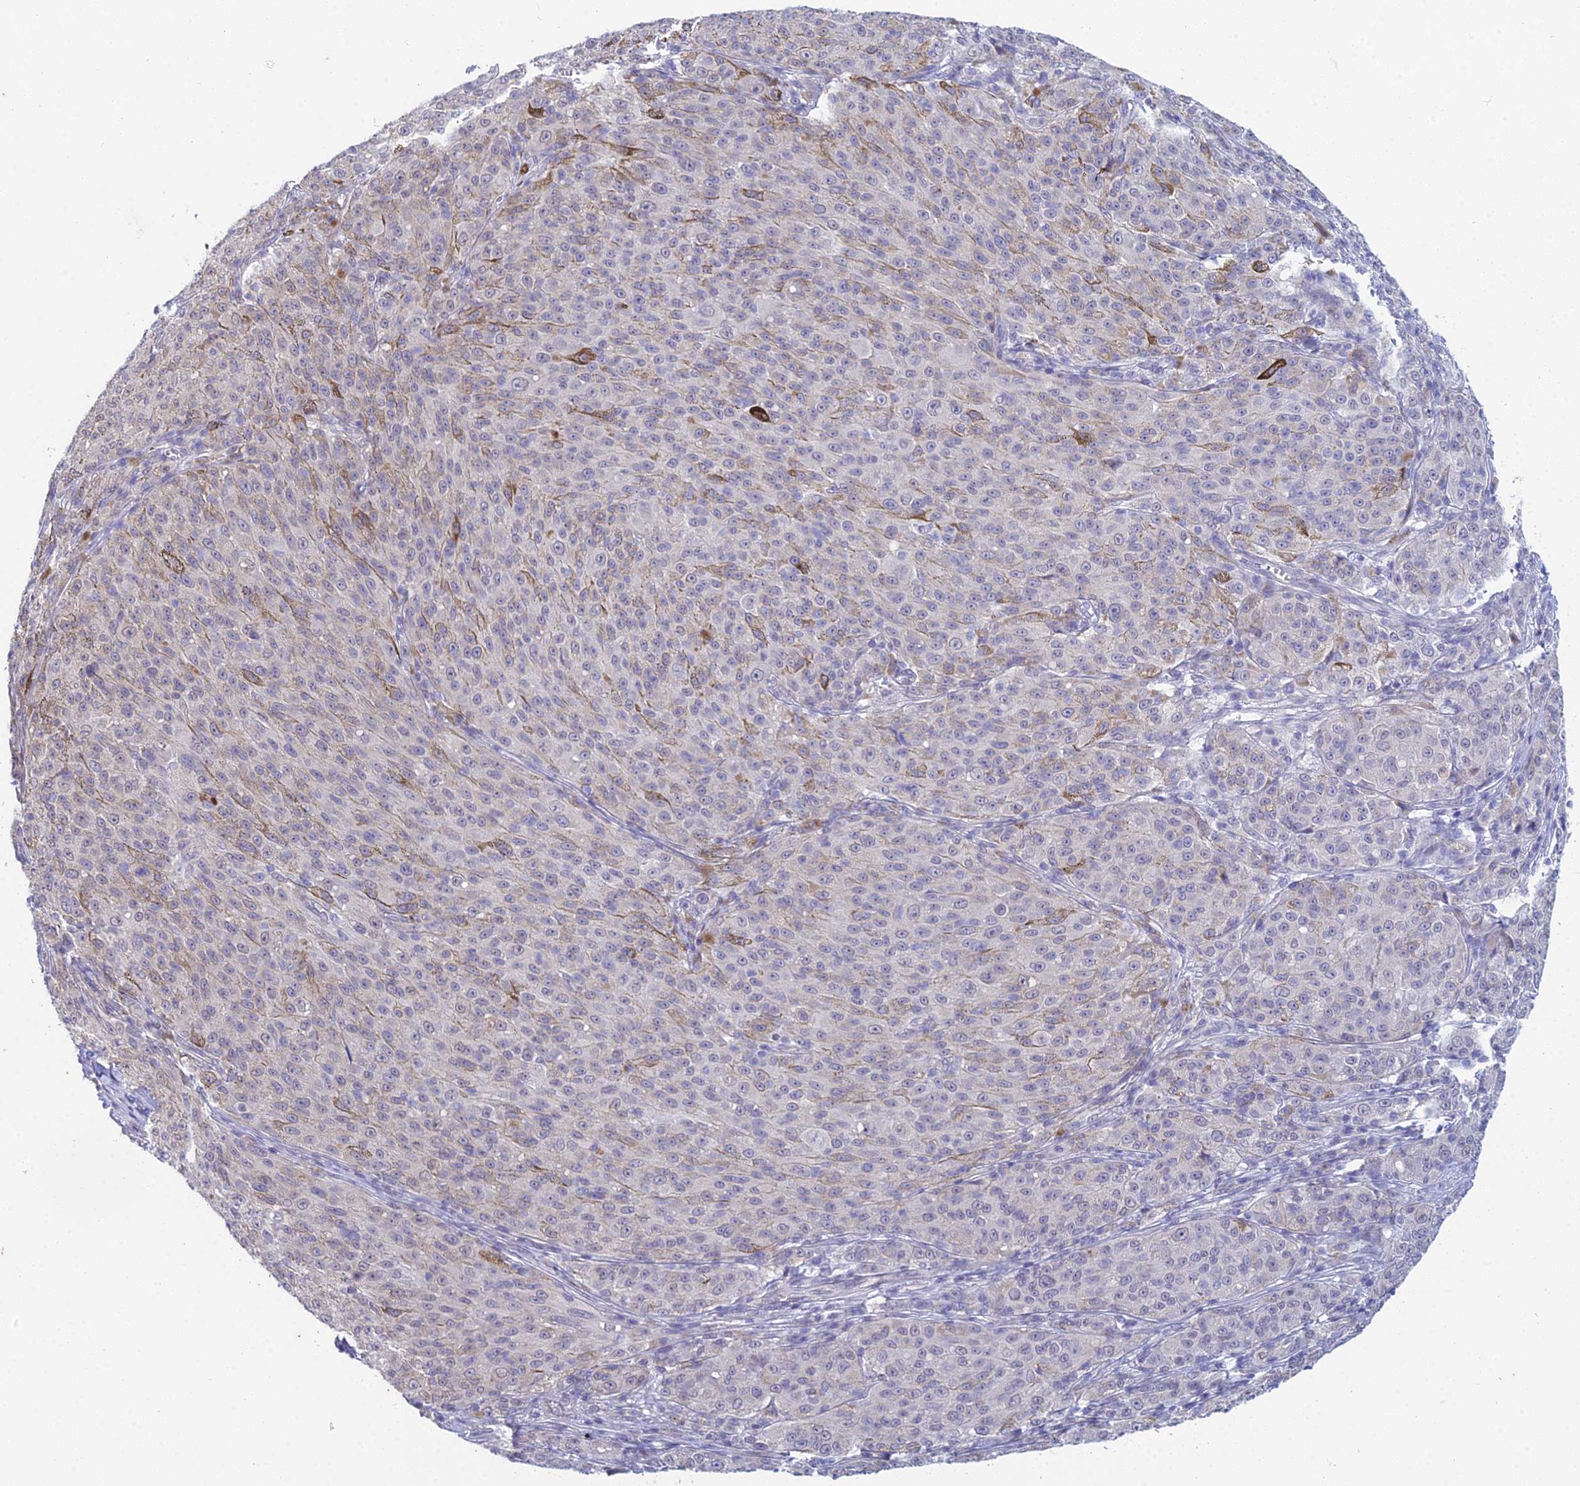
{"staining": {"intensity": "negative", "quantity": "none", "location": "none"}, "tissue": "melanoma", "cell_type": "Tumor cells", "image_type": "cancer", "snomed": [{"axis": "morphology", "description": "Malignant melanoma, NOS"}, {"axis": "topography", "description": "Skin"}], "caption": "This photomicrograph is of malignant melanoma stained with immunohistochemistry (IHC) to label a protein in brown with the nuclei are counter-stained blue. There is no positivity in tumor cells. (Stains: DAB immunohistochemistry with hematoxylin counter stain, Microscopy: brightfield microscopy at high magnification).", "gene": "EEF2KMT", "patient": {"sex": "female", "age": 52}}